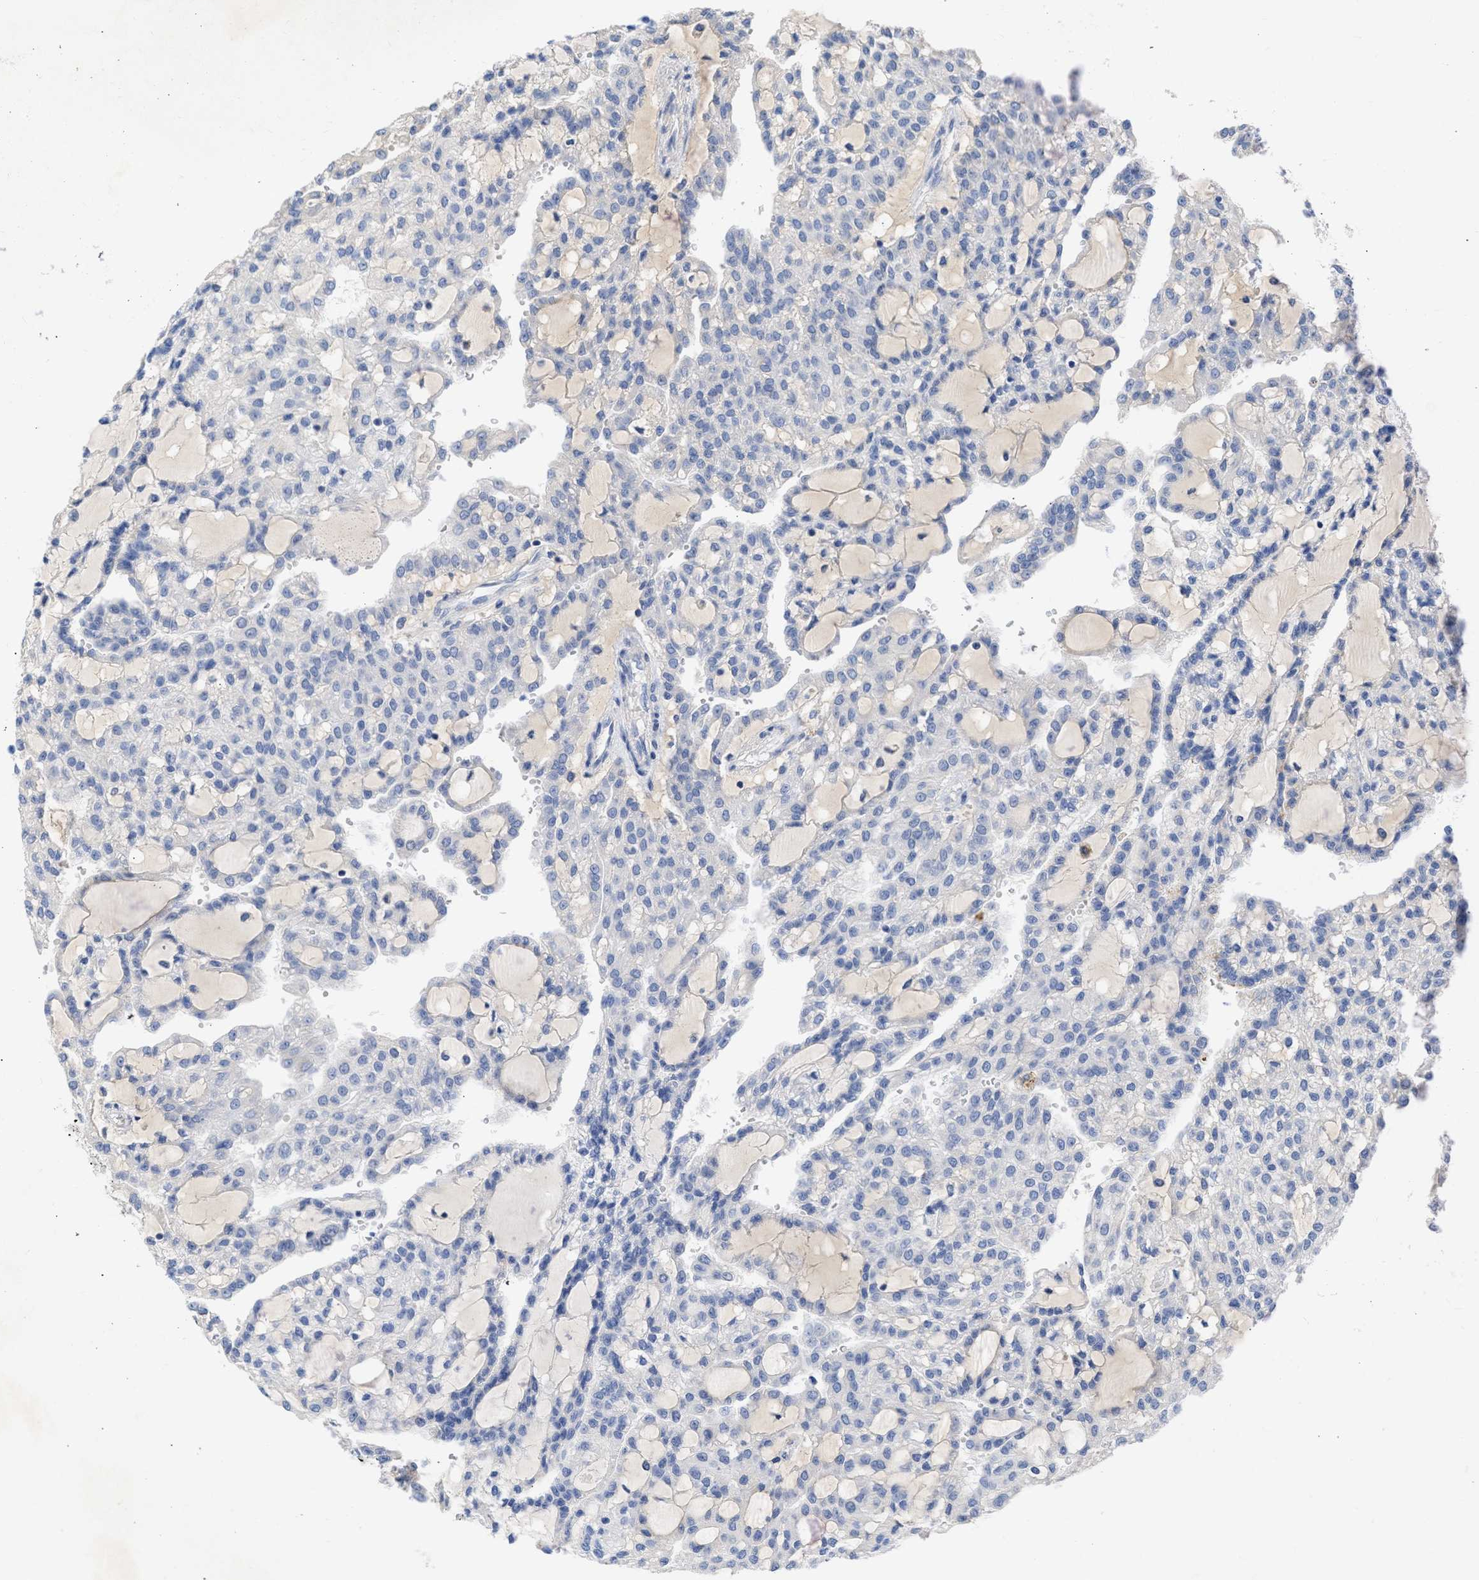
{"staining": {"intensity": "negative", "quantity": "none", "location": "none"}, "tissue": "renal cancer", "cell_type": "Tumor cells", "image_type": "cancer", "snomed": [{"axis": "morphology", "description": "Adenocarcinoma, NOS"}, {"axis": "topography", "description": "Kidney"}], "caption": "Renal adenocarcinoma was stained to show a protein in brown. There is no significant expression in tumor cells. Brightfield microscopy of IHC stained with DAB (3,3'-diaminobenzidine) (brown) and hematoxylin (blue), captured at high magnification.", "gene": "ARHGEF4", "patient": {"sex": "male", "age": 63}}